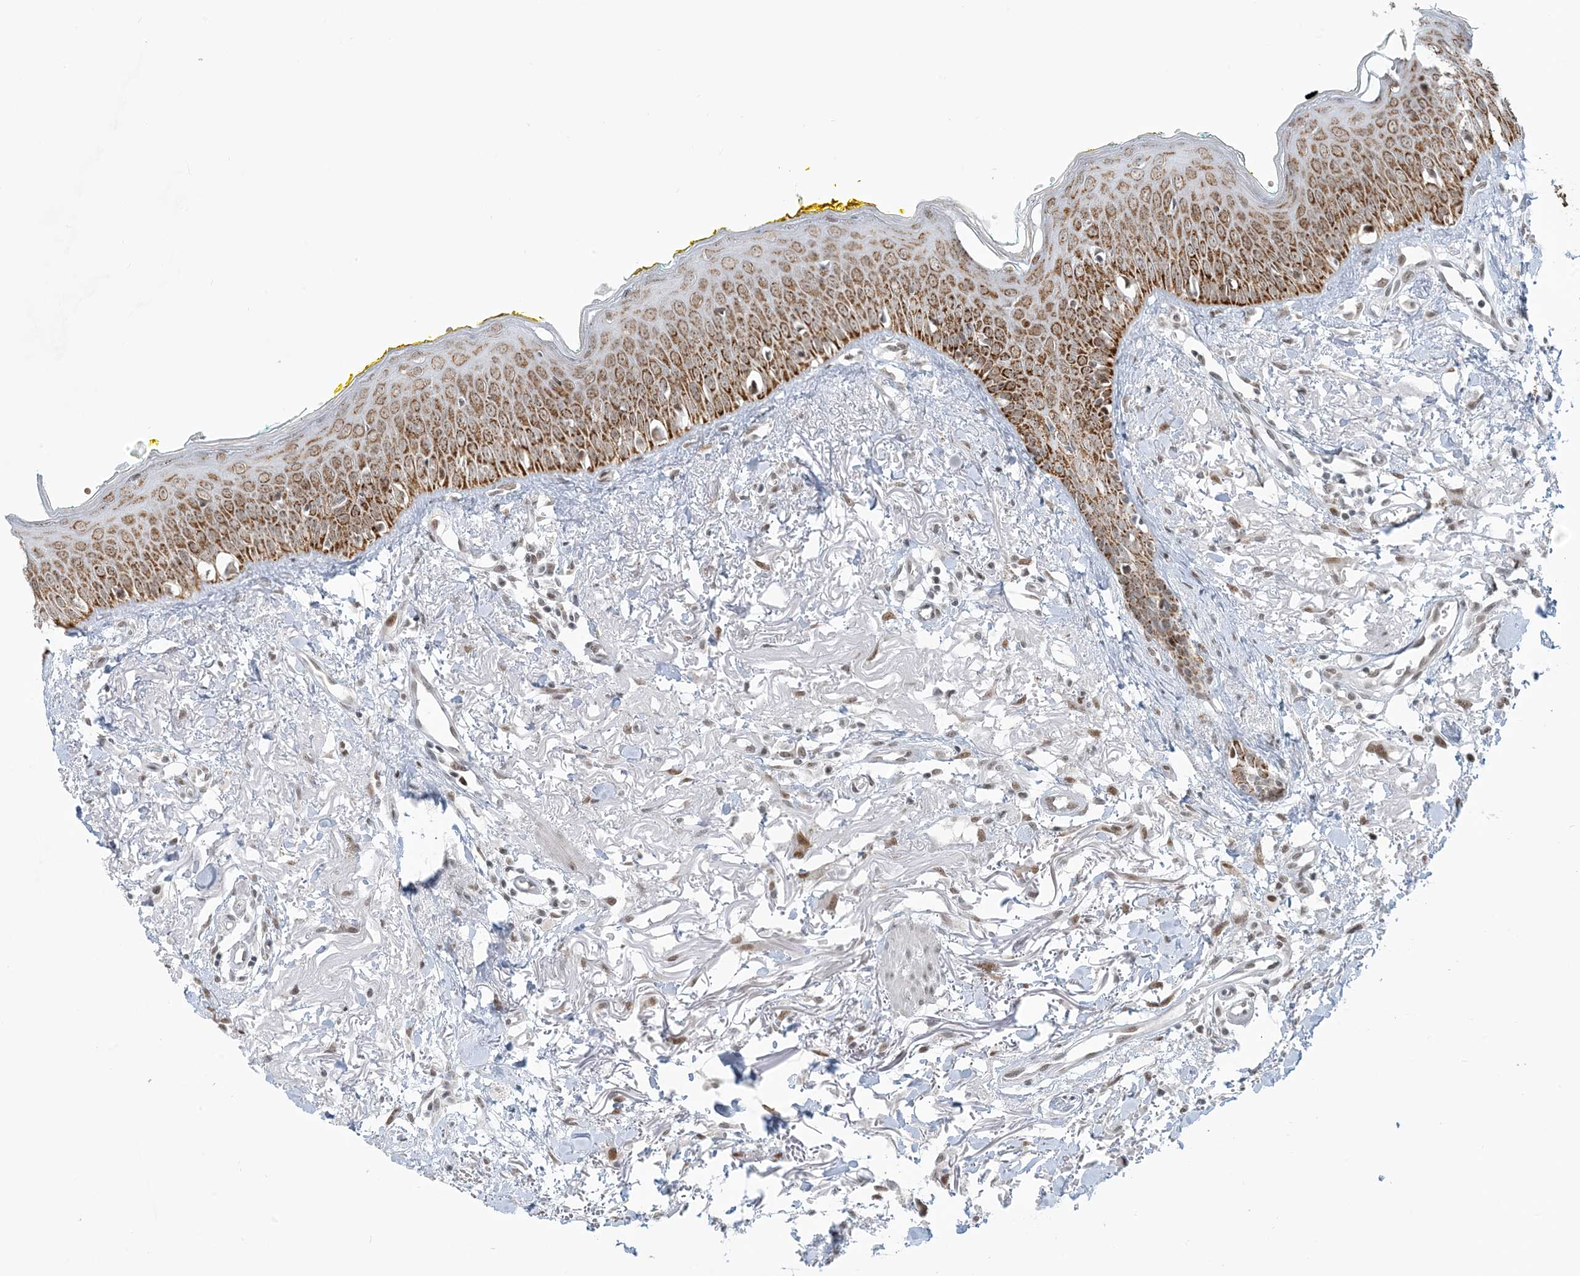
{"staining": {"intensity": "moderate", "quantity": ">75%", "location": "cytoplasmic/membranous,nuclear"}, "tissue": "oral mucosa", "cell_type": "Squamous epithelial cells", "image_type": "normal", "snomed": [{"axis": "morphology", "description": "Normal tissue, NOS"}, {"axis": "topography", "description": "Oral tissue"}], "caption": "The image displays immunohistochemical staining of benign oral mucosa. There is moderate cytoplasmic/membranous,nuclear expression is present in about >75% of squamous epithelial cells. Using DAB (3,3'-diaminobenzidine) (brown) and hematoxylin (blue) stains, captured at high magnification using brightfield microscopy.", "gene": "ECT2L", "patient": {"sex": "female", "age": 70}}